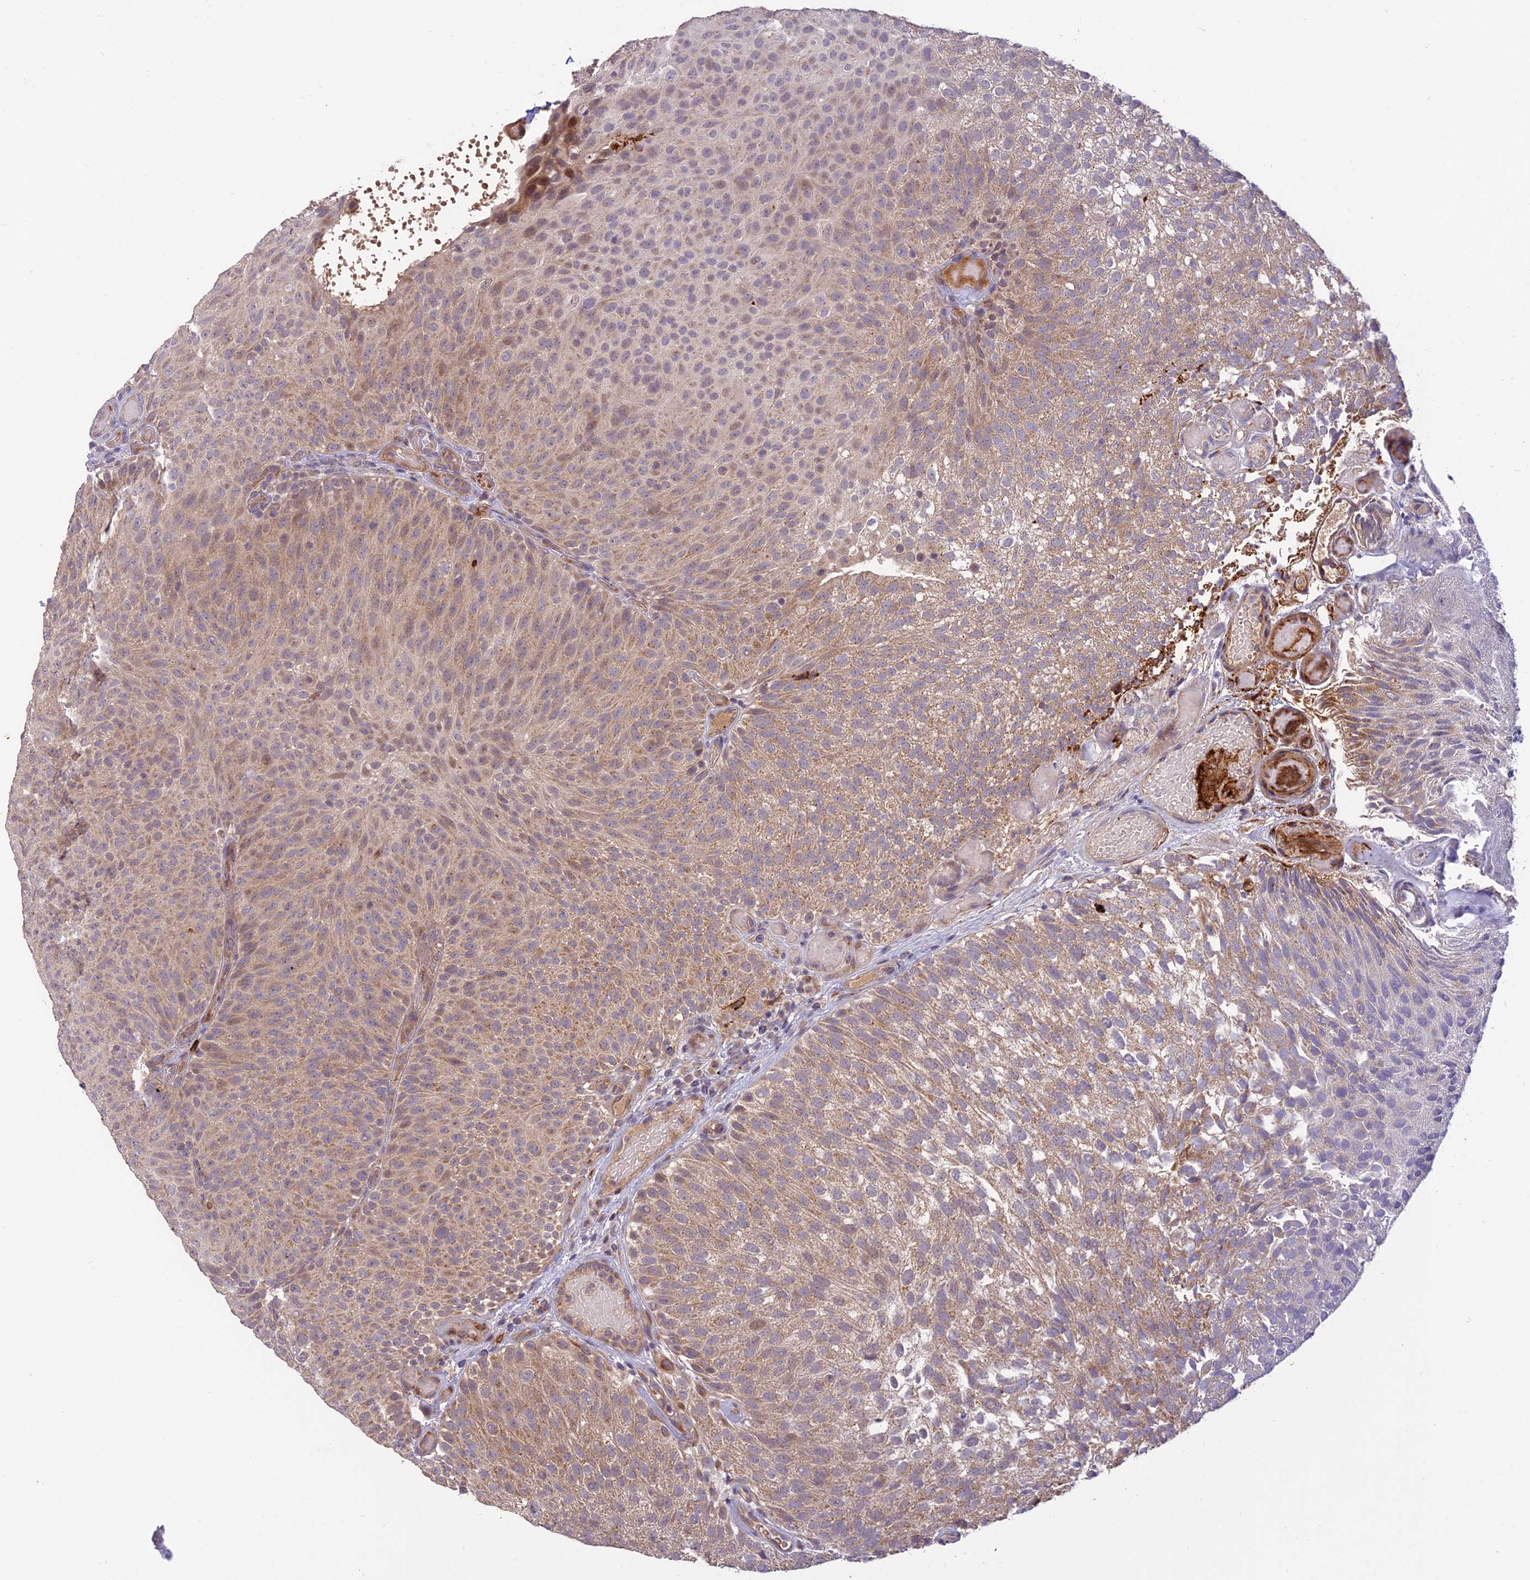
{"staining": {"intensity": "weak", "quantity": ">75%", "location": "cytoplasmic/membranous"}, "tissue": "urothelial cancer", "cell_type": "Tumor cells", "image_type": "cancer", "snomed": [{"axis": "morphology", "description": "Urothelial carcinoma, Low grade"}, {"axis": "topography", "description": "Urinary bladder"}], "caption": "This is an image of IHC staining of urothelial carcinoma (low-grade), which shows weak staining in the cytoplasmic/membranous of tumor cells.", "gene": "ASPDH", "patient": {"sex": "male", "age": 78}}